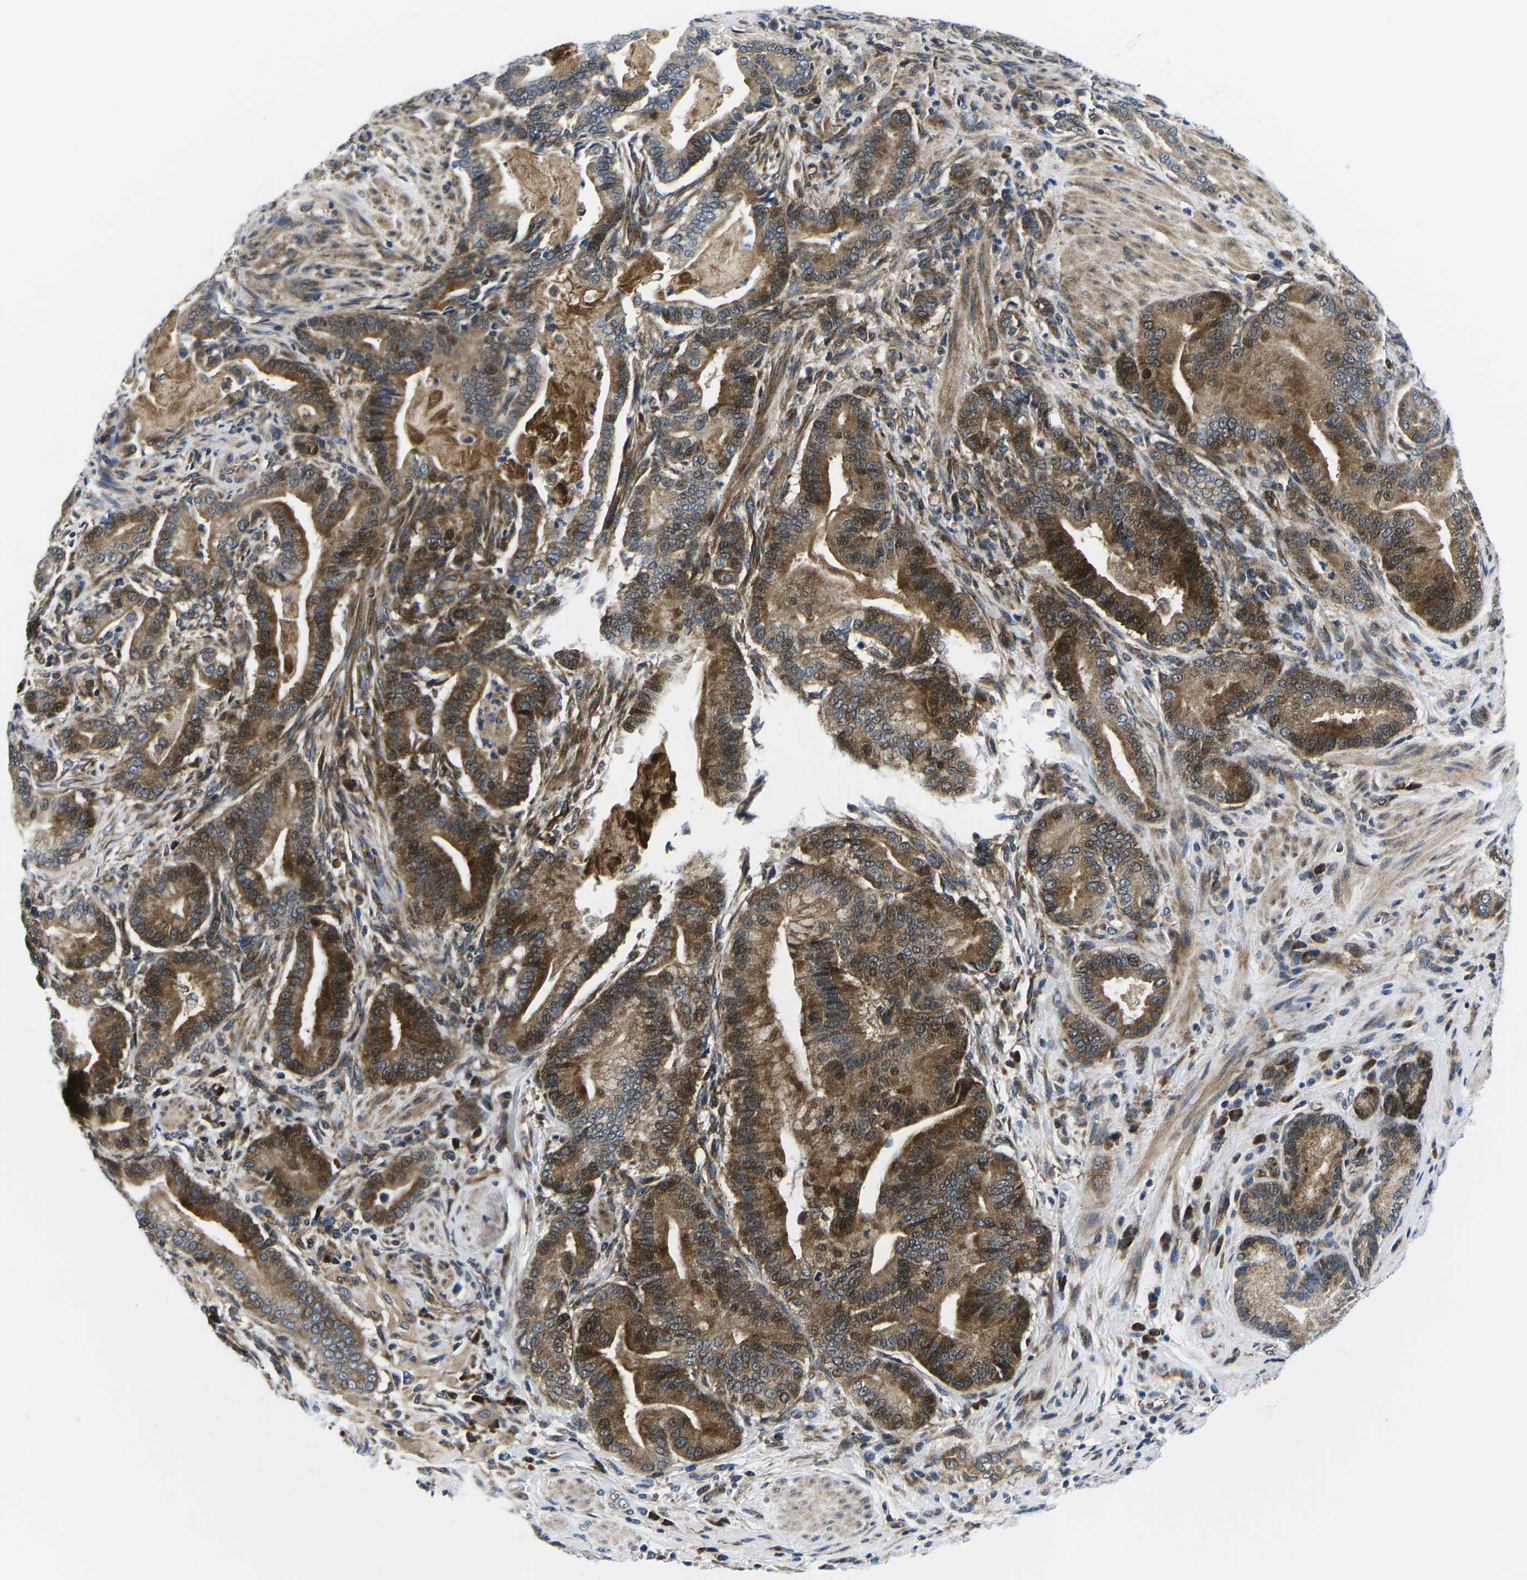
{"staining": {"intensity": "moderate", "quantity": ">75%", "location": "cytoplasmic/membranous,nuclear"}, "tissue": "pancreatic cancer", "cell_type": "Tumor cells", "image_type": "cancer", "snomed": [{"axis": "morphology", "description": "Normal tissue, NOS"}, {"axis": "morphology", "description": "Adenocarcinoma, NOS"}, {"axis": "topography", "description": "Pancreas"}], "caption": "Tumor cells exhibit moderate cytoplasmic/membranous and nuclear positivity in approximately >75% of cells in adenocarcinoma (pancreatic). (brown staining indicates protein expression, while blue staining denotes nuclei).", "gene": "EIF4E", "patient": {"sex": "male", "age": 63}}